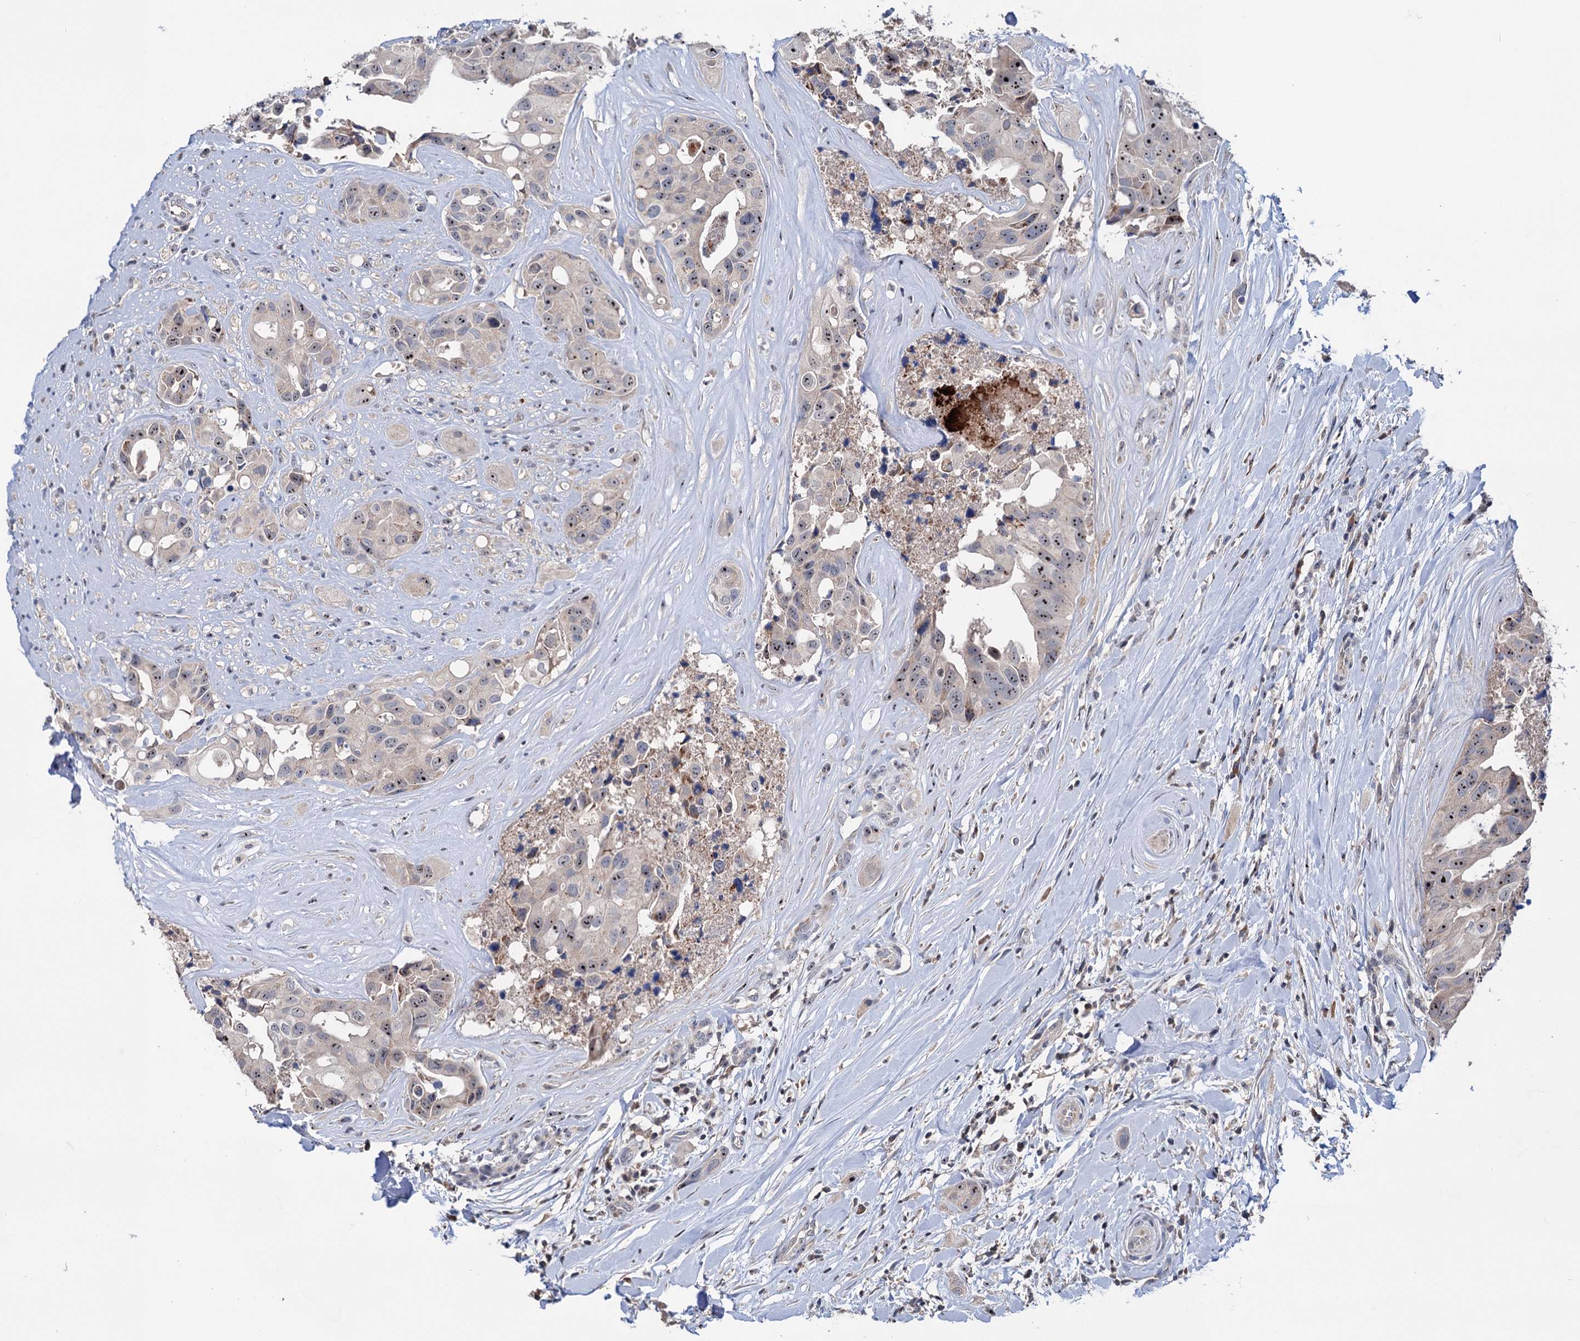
{"staining": {"intensity": "moderate", "quantity": "25%-75%", "location": "nuclear"}, "tissue": "head and neck cancer", "cell_type": "Tumor cells", "image_type": "cancer", "snomed": [{"axis": "morphology", "description": "Adenocarcinoma, NOS"}, {"axis": "morphology", "description": "Adenocarcinoma, metastatic, NOS"}, {"axis": "topography", "description": "Head-Neck"}], "caption": "This photomicrograph demonstrates head and neck cancer stained with immunohistochemistry (IHC) to label a protein in brown. The nuclear of tumor cells show moderate positivity for the protein. Nuclei are counter-stained blue.", "gene": "HTR3B", "patient": {"sex": "male", "age": 75}}